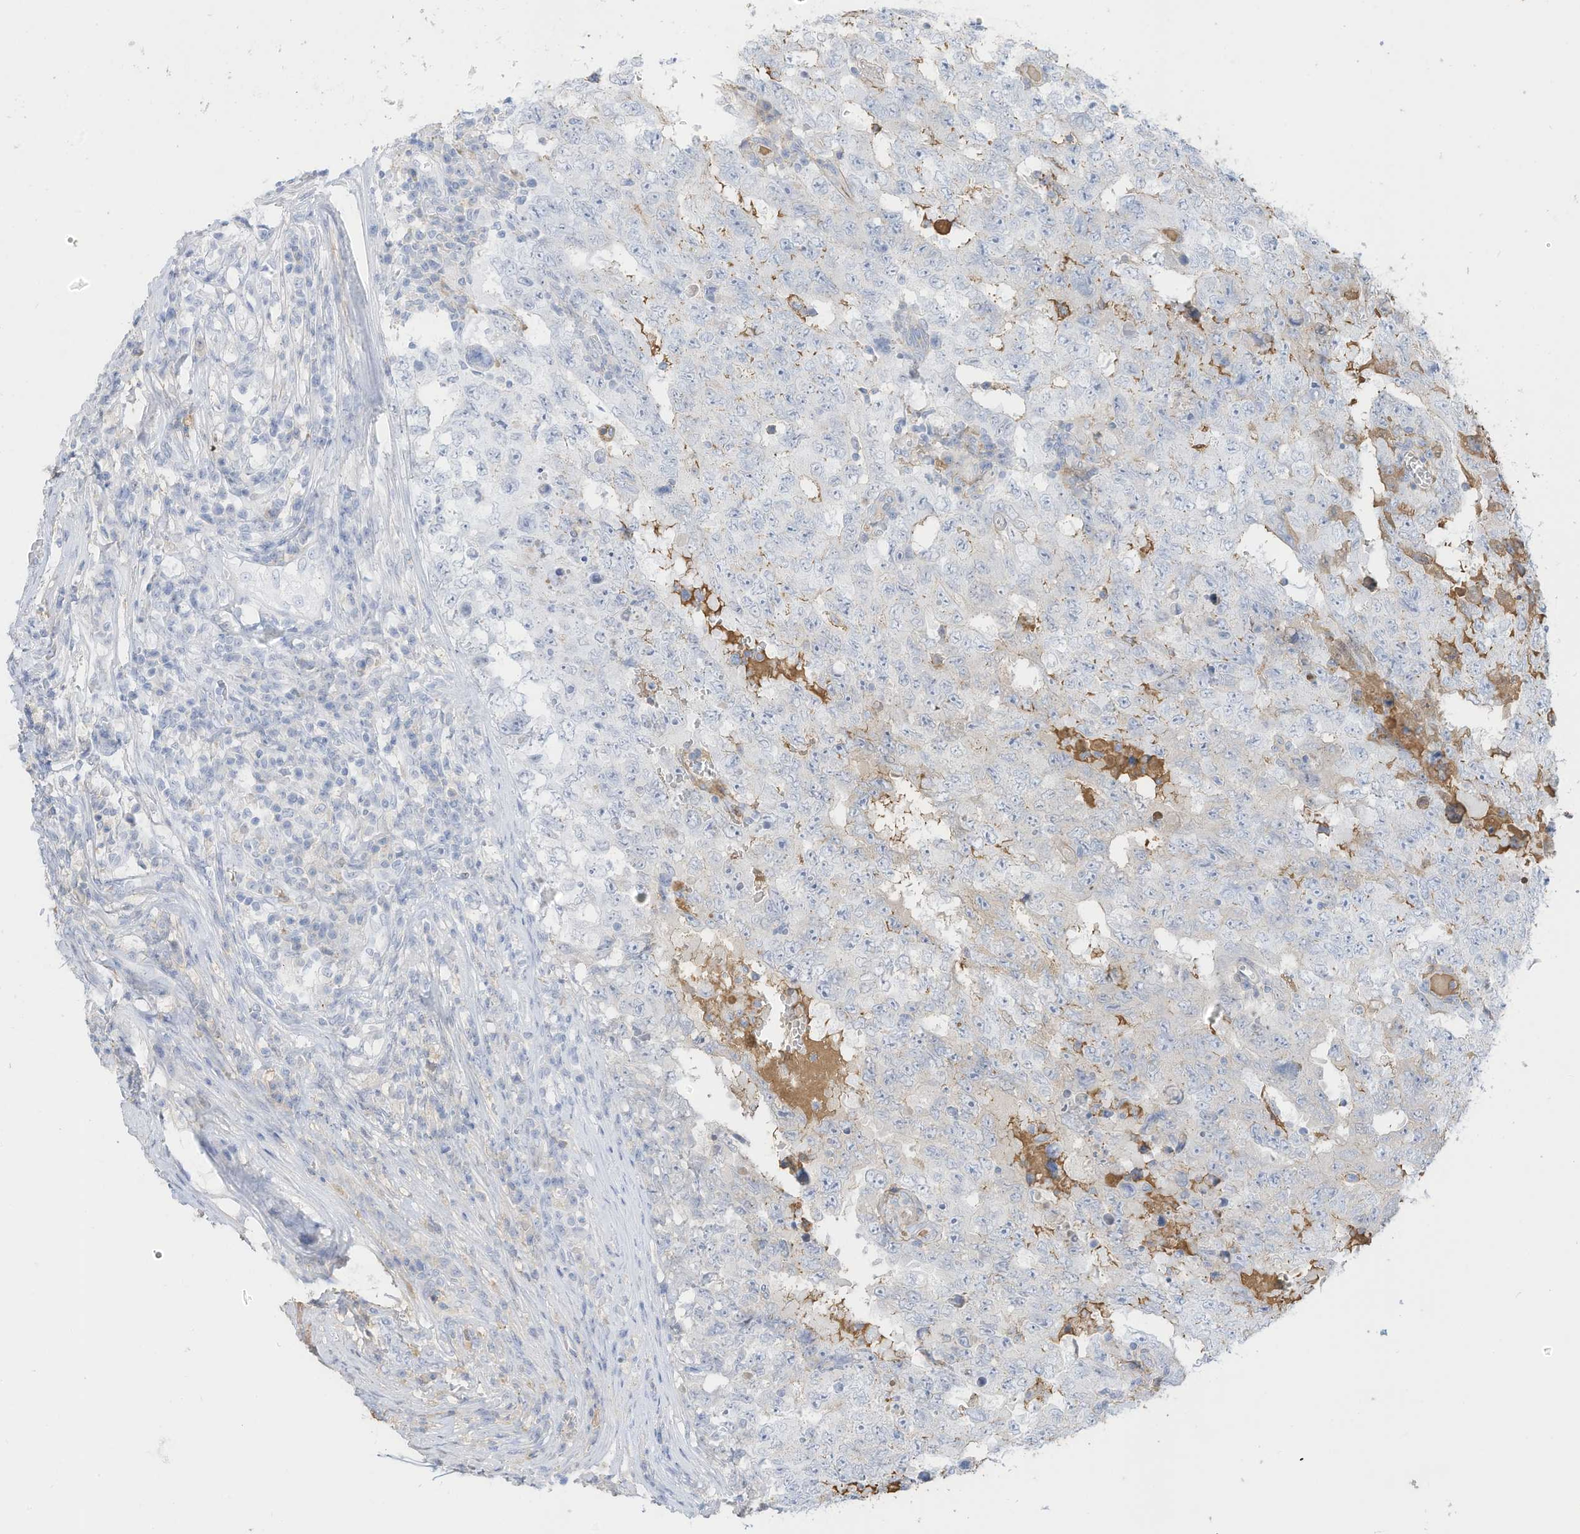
{"staining": {"intensity": "negative", "quantity": "none", "location": "none"}, "tissue": "testis cancer", "cell_type": "Tumor cells", "image_type": "cancer", "snomed": [{"axis": "morphology", "description": "Carcinoma, Embryonal, NOS"}, {"axis": "topography", "description": "Testis"}], "caption": "Immunohistochemical staining of testis embryonal carcinoma exhibits no significant positivity in tumor cells.", "gene": "HSD17B13", "patient": {"sex": "male", "age": 26}}